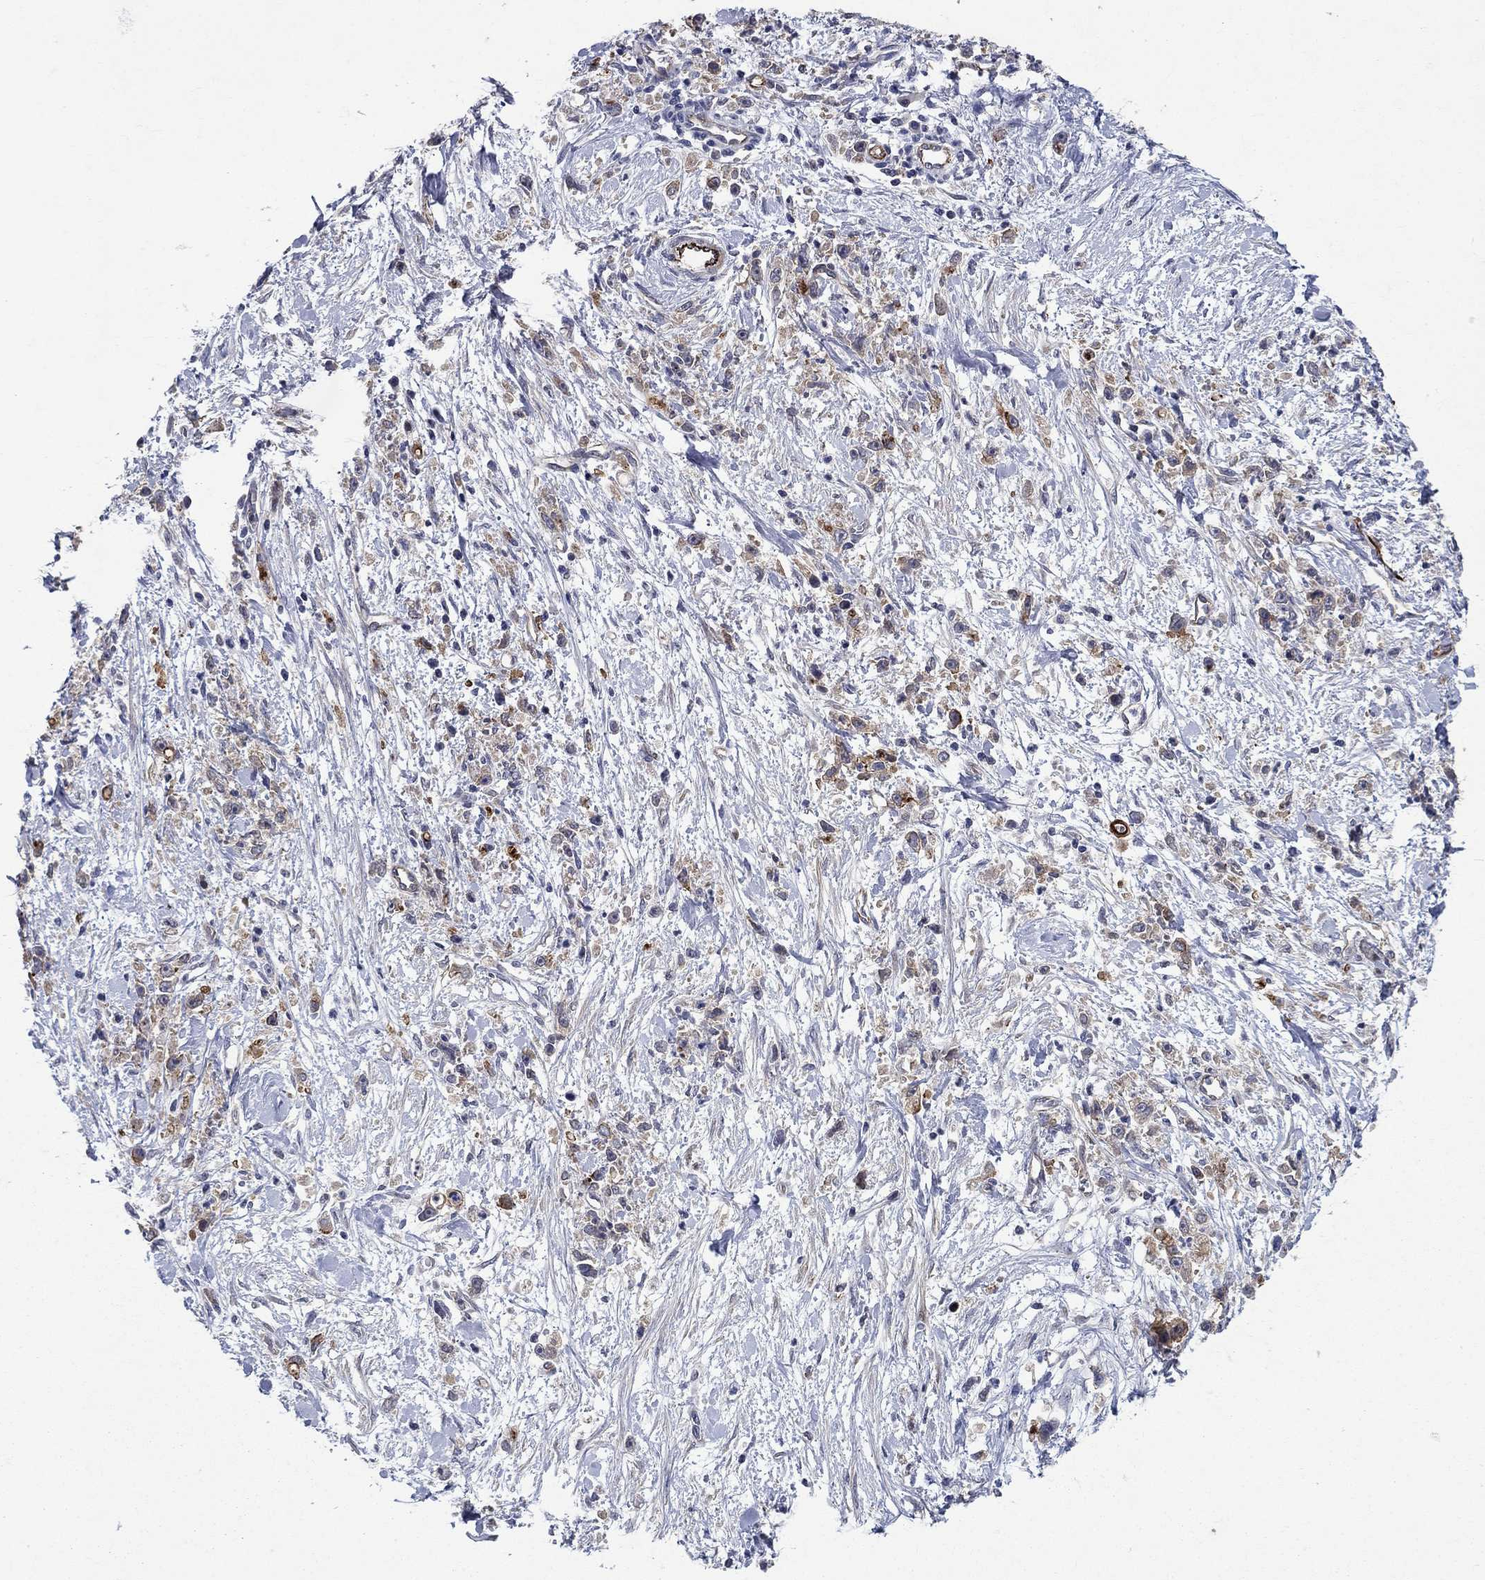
{"staining": {"intensity": "moderate", "quantity": "25%-75%", "location": "cytoplasmic/membranous"}, "tissue": "stomach cancer", "cell_type": "Tumor cells", "image_type": "cancer", "snomed": [{"axis": "morphology", "description": "Adenocarcinoma, NOS"}, {"axis": "topography", "description": "Stomach"}], "caption": "DAB immunohistochemical staining of human stomach cancer exhibits moderate cytoplasmic/membranous protein positivity in approximately 25%-75% of tumor cells.", "gene": "SLC7A1", "patient": {"sex": "female", "age": 59}}